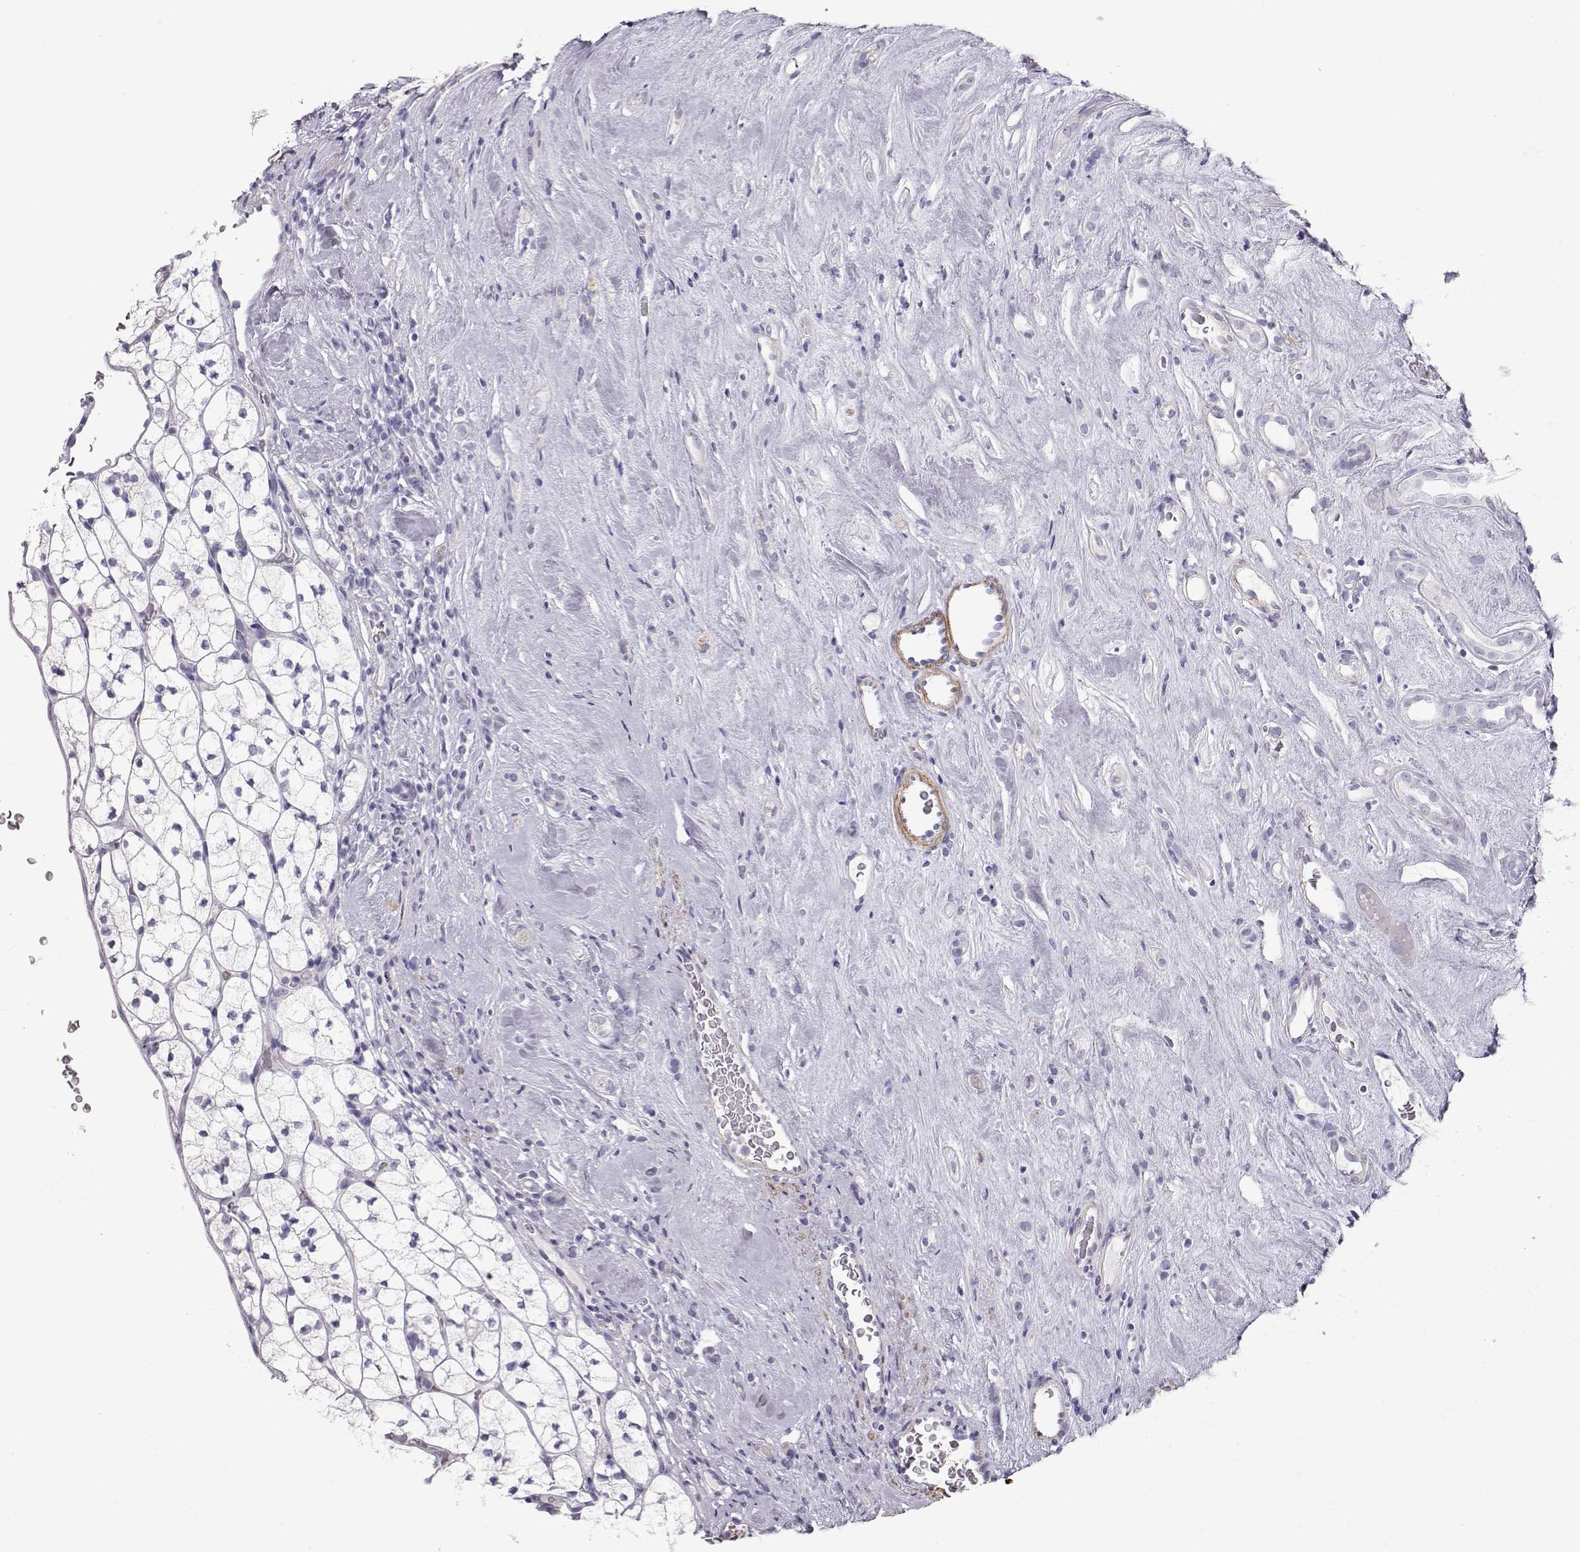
{"staining": {"intensity": "negative", "quantity": "none", "location": "none"}, "tissue": "renal cancer", "cell_type": "Tumor cells", "image_type": "cancer", "snomed": [{"axis": "morphology", "description": "Adenocarcinoma, NOS"}, {"axis": "topography", "description": "Kidney"}], "caption": "Renal adenocarcinoma stained for a protein using immunohistochemistry reveals no staining tumor cells.", "gene": "SLITRK3", "patient": {"sex": "female", "age": 89}}